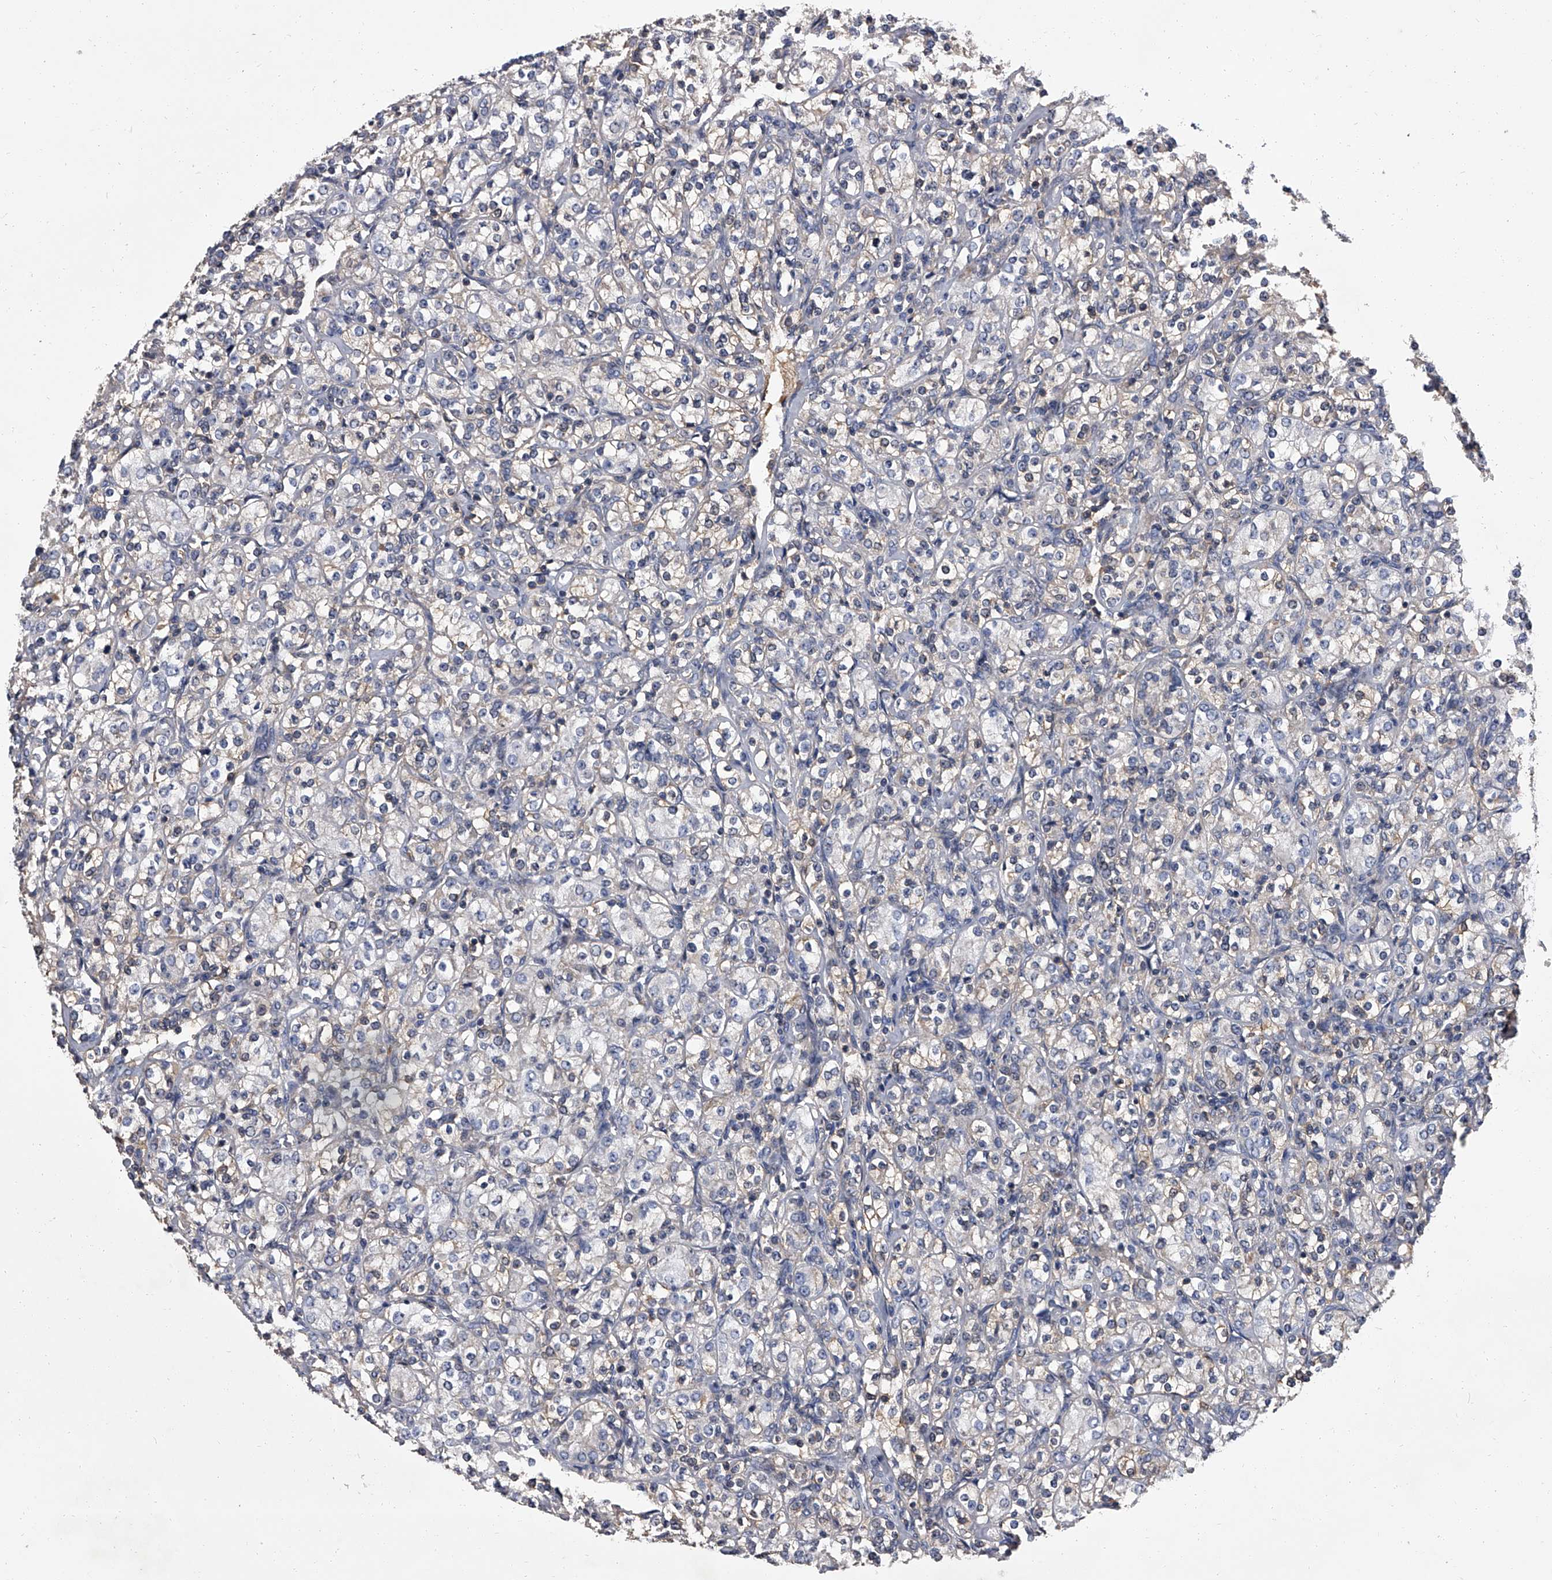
{"staining": {"intensity": "weak", "quantity": "<25%", "location": "cytoplasmic/membranous"}, "tissue": "renal cancer", "cell_type": "Tumor cells", "image_type": "cancer", "snomed": [{"axis": "morphology", "description": "Adenocarcinoma, NOS"}, {"axis": "topography", "description": "Kidney"}], "caption": "Immunohistochemistry (IHC) histopathology image of human renal adenocarcinoma stained for a protein (brown), which displays no staining in tumor cells.", "gene": "STK36", "patient": {"sex": "male", "age": 77}}